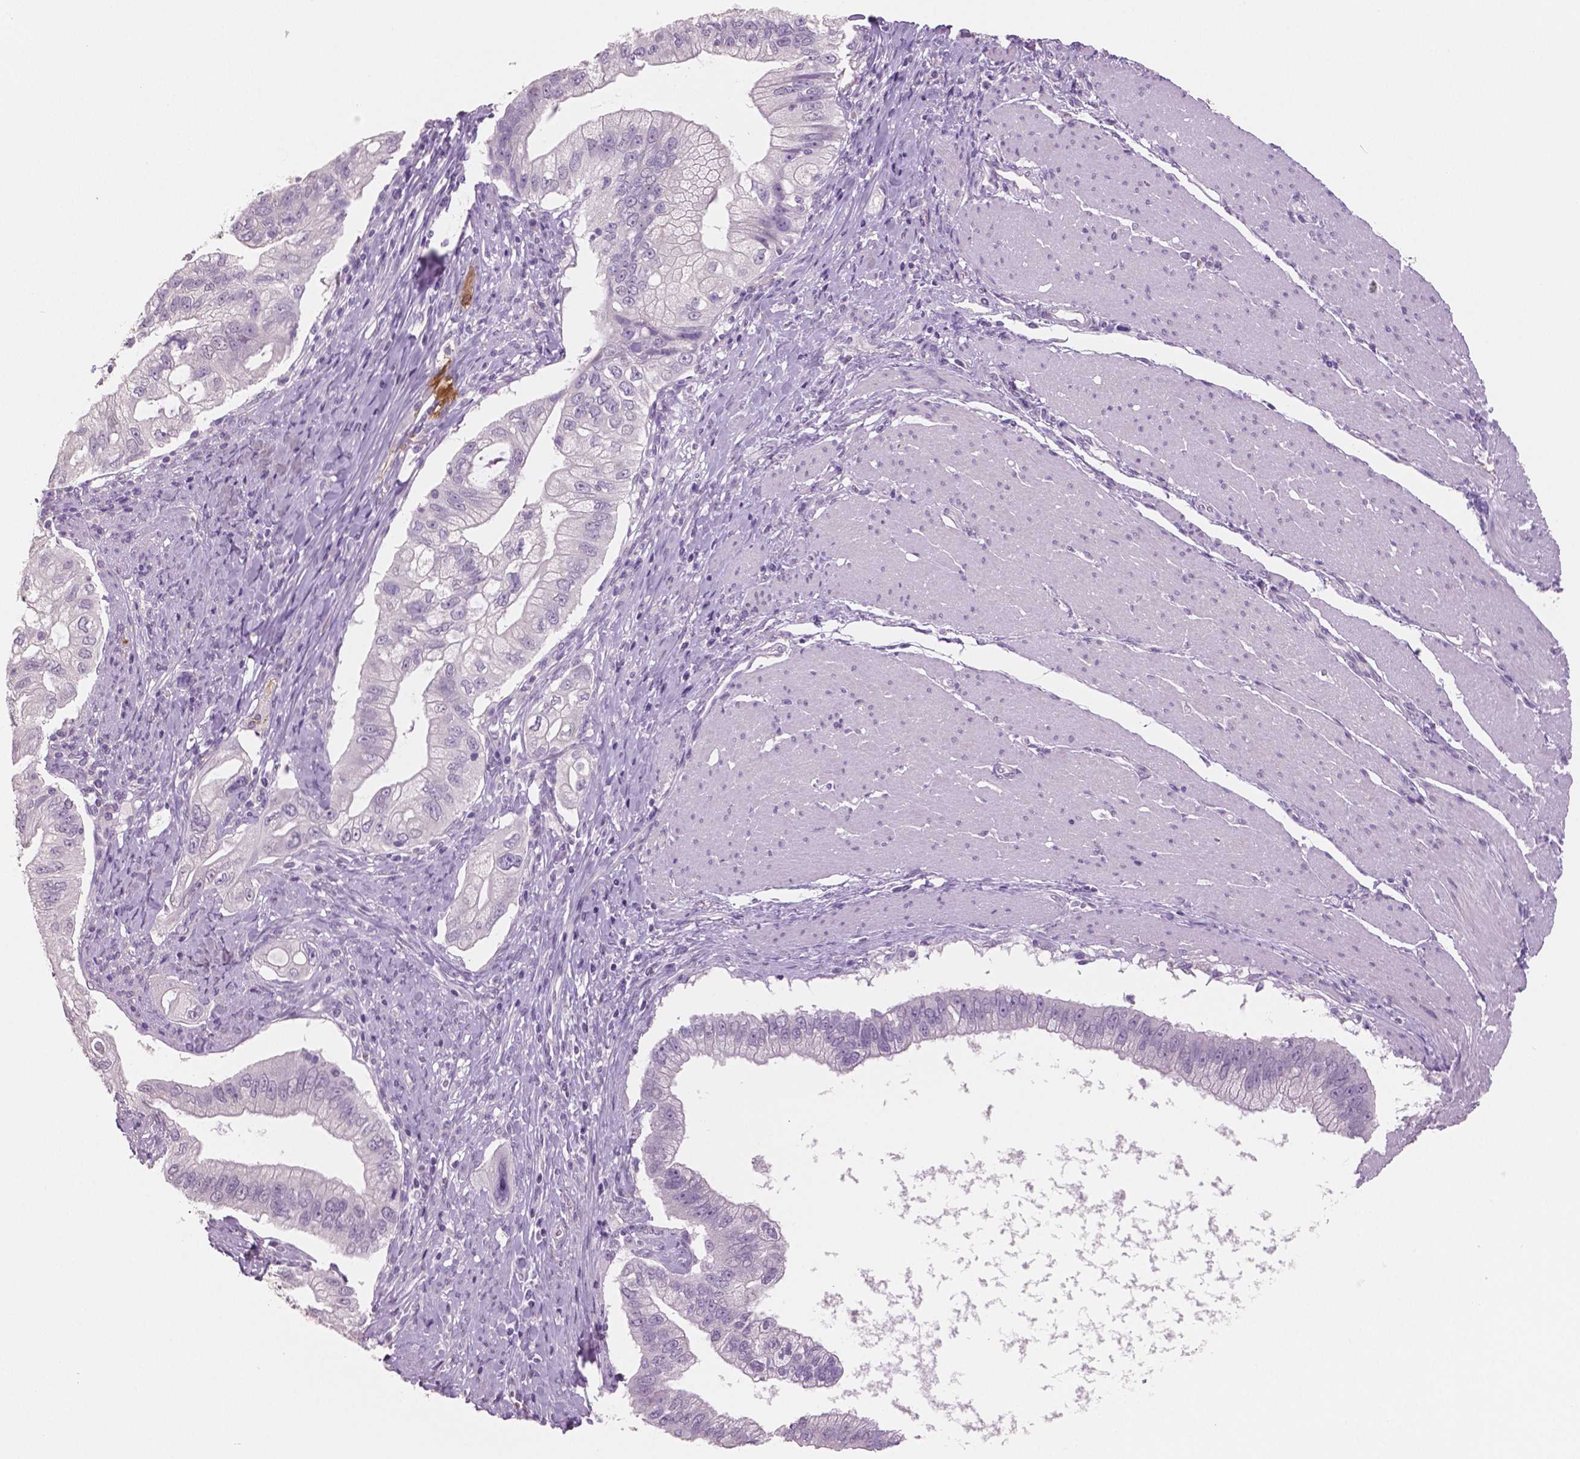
{"staining": {"intensity": "negative", "quantity": "none", "location": "none"}, "tissue": "pancreatic cancer", "cell_type": "Tumor cells", "image_type": "cancer", "snomed": [{"axis": "morphology", "description": "Adenocarcinoma, NOS"}, {"axis": "topography", "description": "Pancreas"}], "caption": "This histopathology image is of pancreatic cancer stained with immunohistochemistry (IHC) to label a protein in brown with the nuclei are counter-stained blue. There is no staining in tumor cells.", "gene": "NECAB2", "patient": {"sex": "male", "age": 70}}